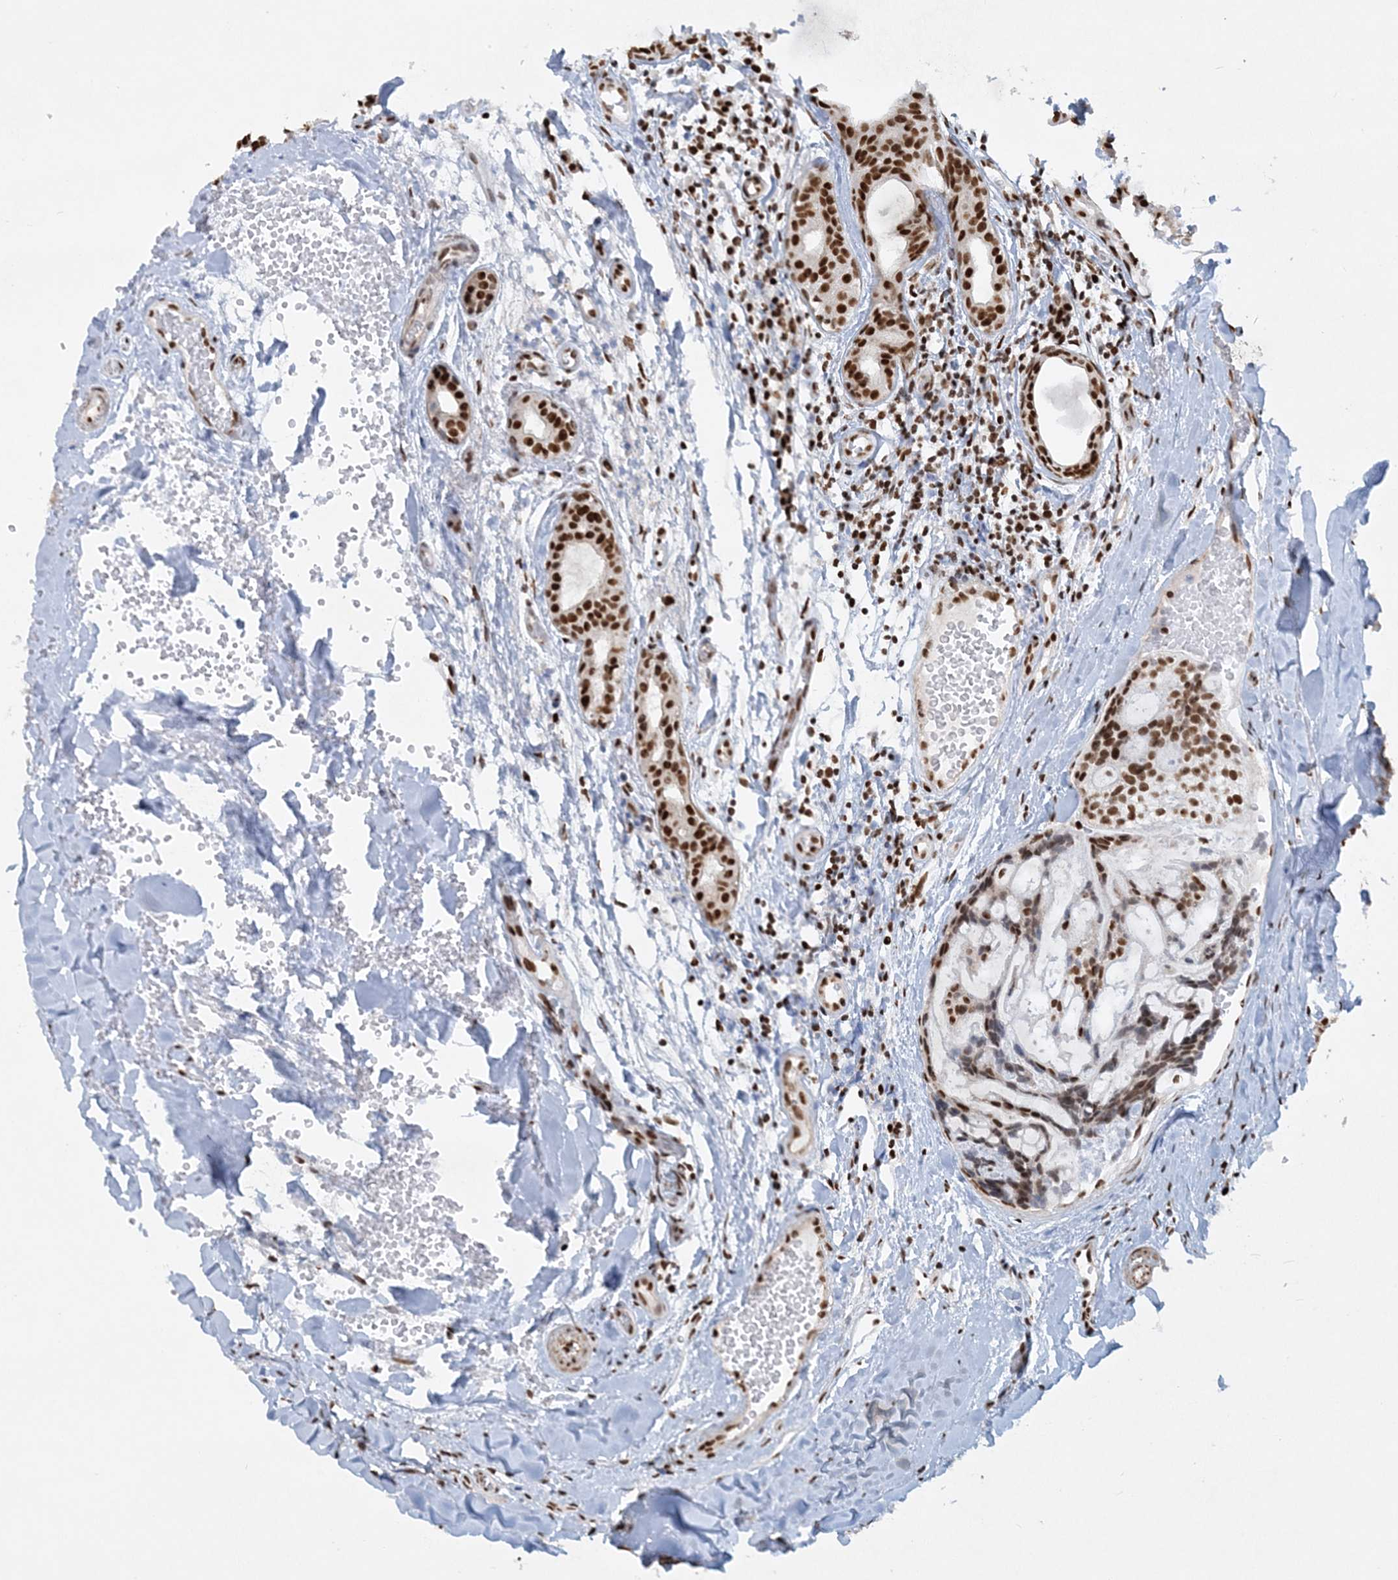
{"staining": {"intensity": "strong", "quantity": ">75%", "location": "nuclear"}, "tissue": "head and neck cancer", "cell_type": "Tumor cells", "image_type": "cancer", "snomed": [{"axis": "morphology", "description": "Adenocarcinoma, NOS"}, {"axis": "topography", "description": "Head-Neck"}], "caption": "Immunohistochemistry (IHC) of human head and neck cancer (adenocarcinoma) reveals high levels of strong nuclear positivity in approximately >75% of tumor cells.", "gene": "DELE1", "patient": {"sex": "male", "age": 66}}